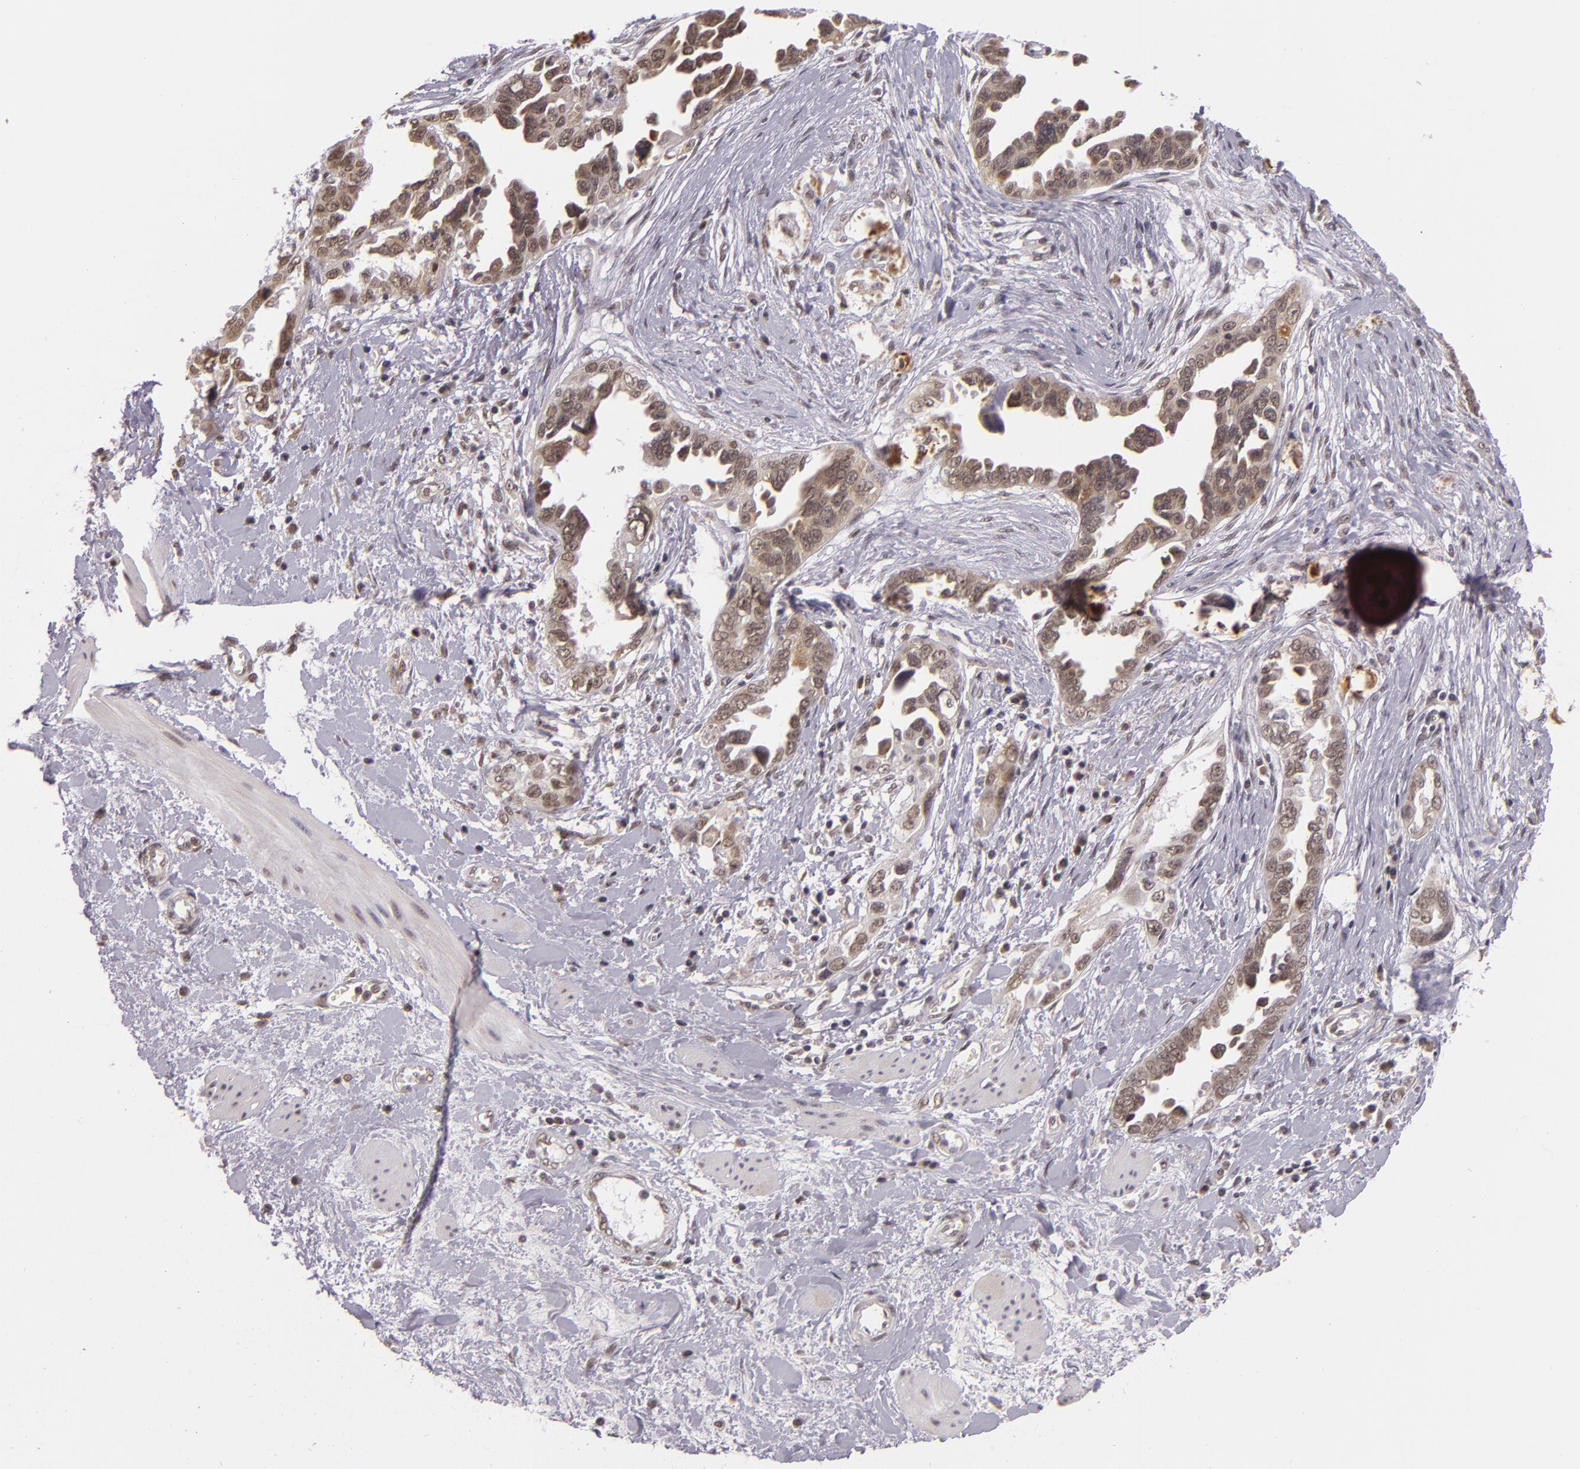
{"staining": {"intensity": "weak", "quantity": "25%-75%", "location": "cytoplasmic/membranous,nuclear"}, "tissue": "ovarian cancer", "cell_type": "Tumor cells", "image_type": "cancer", "snomed": [{"axis": "morphology", "description": "Cystadenocarcinoma, serous, NOS"}, {"axis": "topography", "description": "Ovary"}], "caption": "Serous cystadenocarcinoma (ovarian) stained with immunohistochemistry (IHC) demonstrates weak cytoplasmic/membranous and nuclear staining in about 25%-75% of tumor cells.", "gene": "ALX1", "patient": {"sex": "female", "age": 63}}